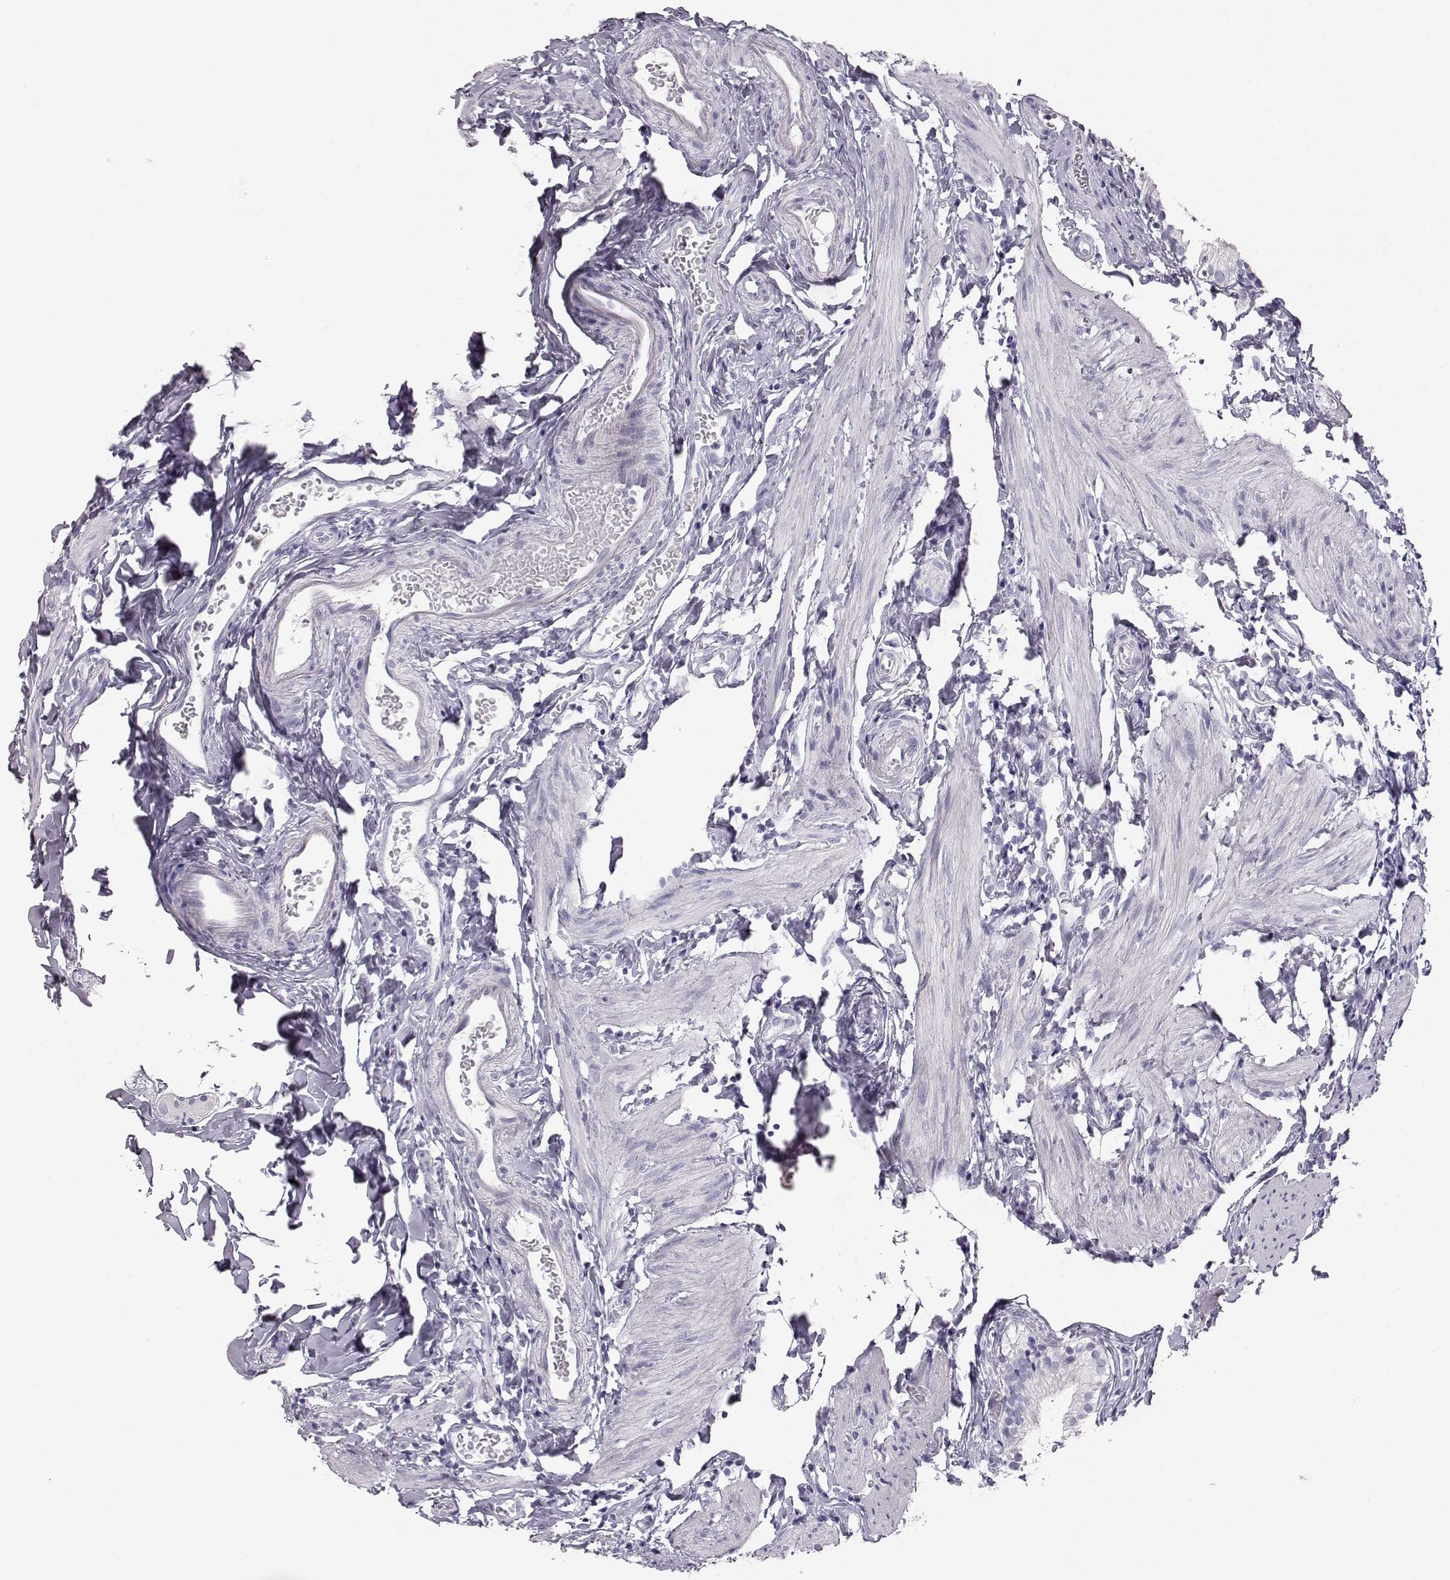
{"staining": {"intensity": "negative", "quantity": "none", "location": "none"}, "tissue": "gallbladder", "cell_type": "Glandular cells", "image_type": "normal", "snomed": [{"axis": "morphology", "description": "Normal tissue, NOS"}, {"axis": "topography", "description": "Gallbladder"}], "caption": "This is an immunohistochemistry (IHC) histopathology image of benign human gallbladder. There is no staining in glandular cells.", "gene": "KRT31", "patient": {"sex": "female", "age": 47}}